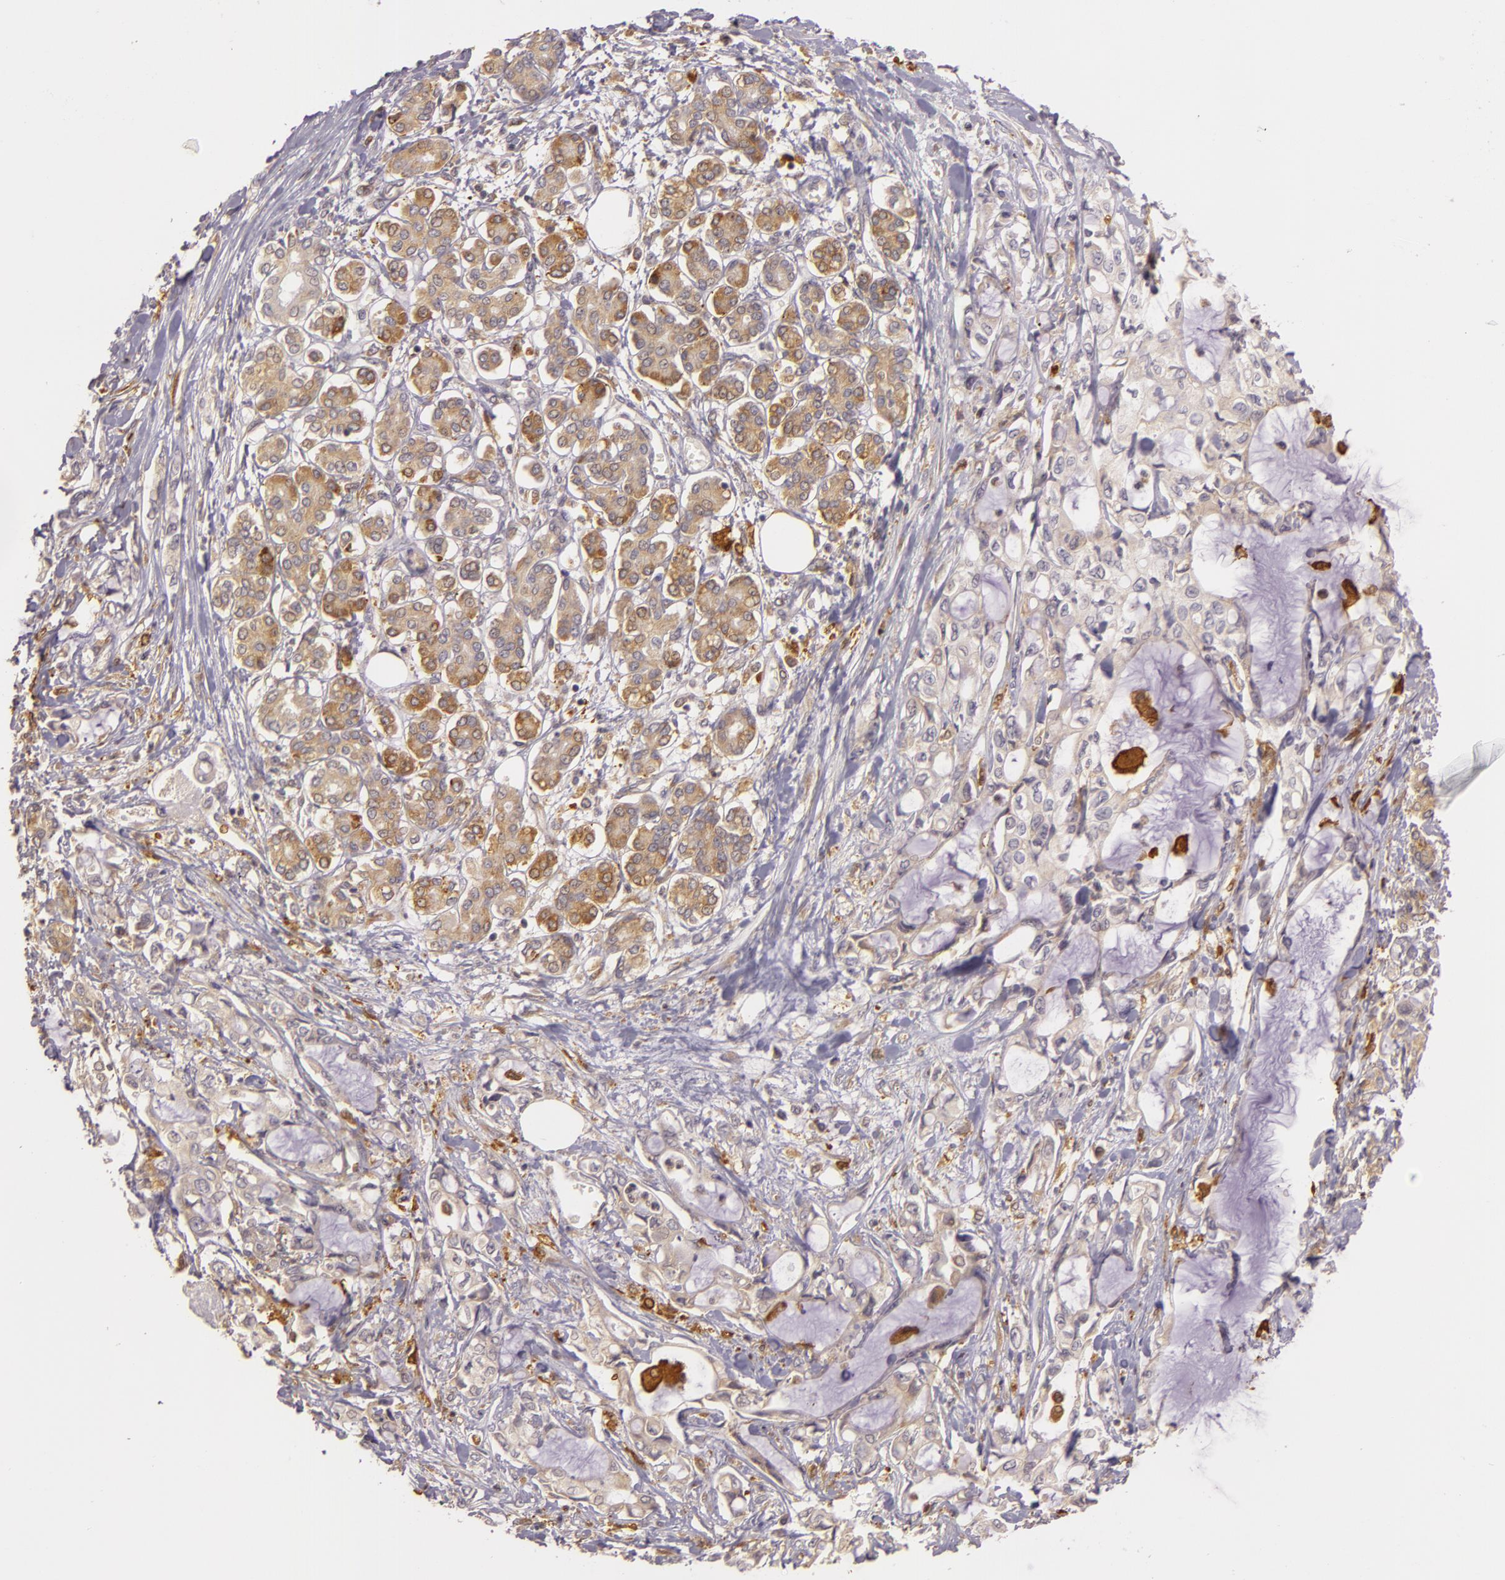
{"staining": {"intensity": "weak", "quantity": "25%-75%", "location": "cytoplasmic/membranous"}, "tissue": "pancreatic cancer", "cell_type": "Tumor cells", "image_type": "cancer", "snomed": [{"axis": "morphology", "description": "Adenocarcinoma, NOS"}, {"axis": "topography", "description": "Pancreas"}], "caption": "A high-resolution image shows immunohistochemistry staining of pancreatic cancer (adenocarcinoma), which displays weak cytoplasmic/membranous expression in approximately 25%-75% of tumor cells.", "gene": "PPP1R3F", "patient": {"sex": "female", "age": 70}}